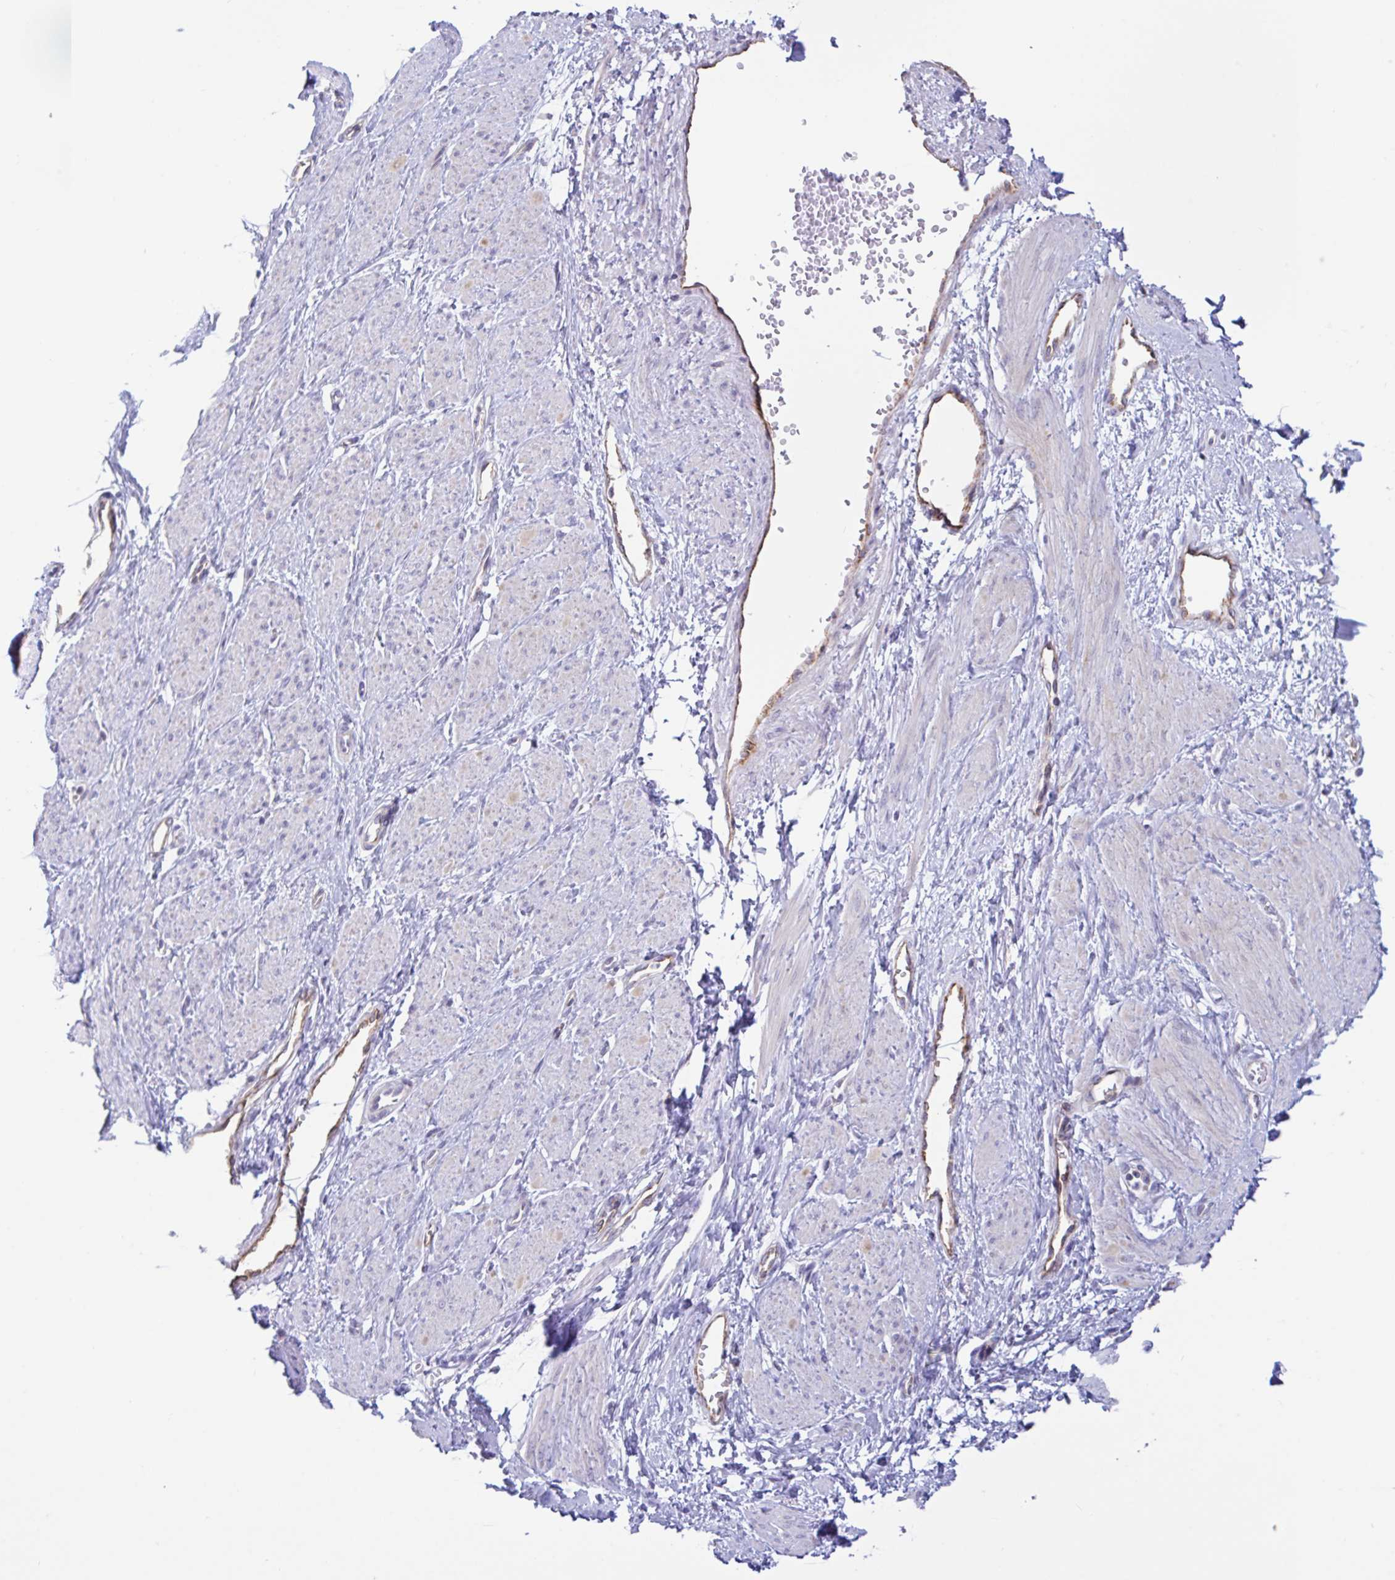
{"staining": {"intensity": "negative", "quantity": "none", "location": "none"}, "tissue": "smooth muscle", "cell_type": "Smooth muscle cells", "image_type": "normal", "snomed": [{"axis": "morphology", "description": "Normal tissue, NOS"}, {"axis": "topography", "description": "Smooth muscle"}, {"axis": "topography", "description": "Uterus"}], "caption": "Immunohistochemistry (IHC) of benign smooth muscle displays no staining in smooth muscle cells.", "gene": "PLCD4", "patient": {"sex": "female", "age": 39}}